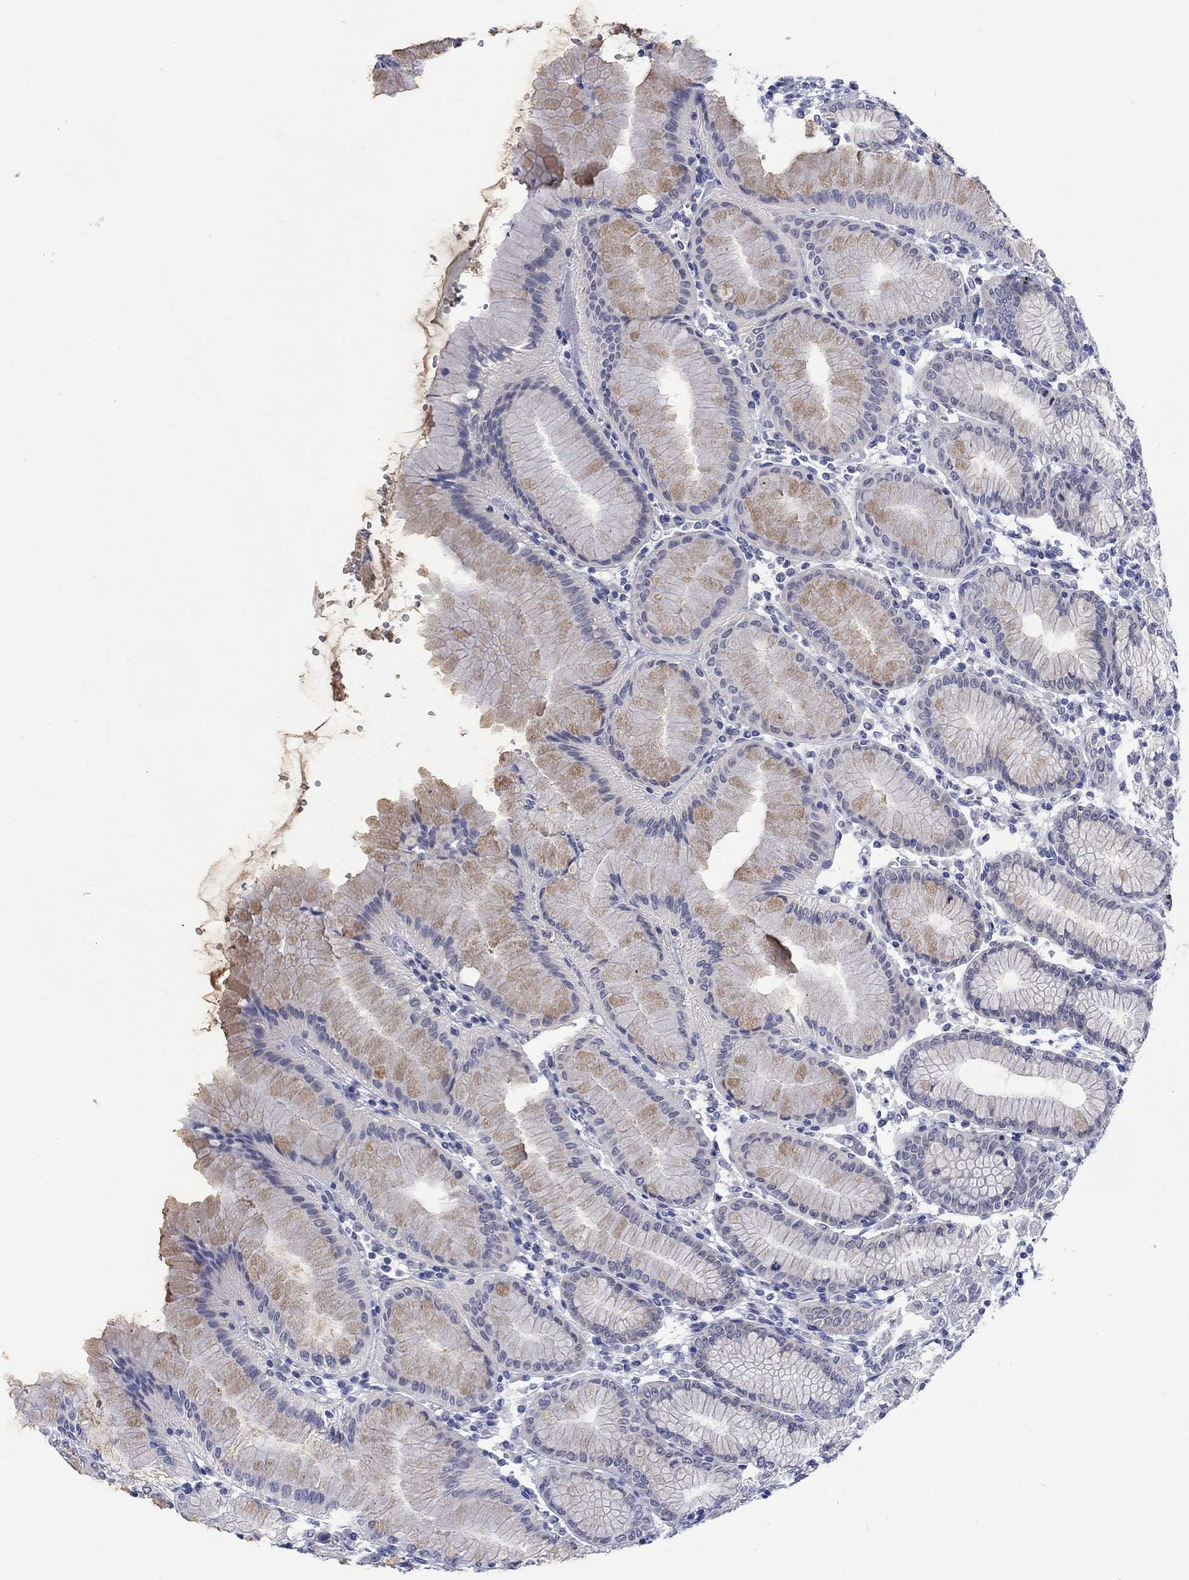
{"staining": {"intensity": "weak", "quantity": "<25%", "location": "cytoplasmic/membranous"}, "tissue": "stomach", "cell_type": "Glandular cells", "image_type": "normal", "snomed": [{"axis": "morphology", "description": "Normal tissue, NOS"}, {"axis": "topography", "description": "Skeletal muscle"}, {"axis": "topography", "description": "Stomach"}], "caption": "Immunohistochemistry image of normal stomach stained for a protein (brown), which reveals no expression in glandular cells. (Stains: DAB immunohistochemistry with hematoxylin counter stain, Microscopy: brightfield microscopy at high magnification).", "gene": "CERS1", "patient": {"sex": "female", "age": 57}}